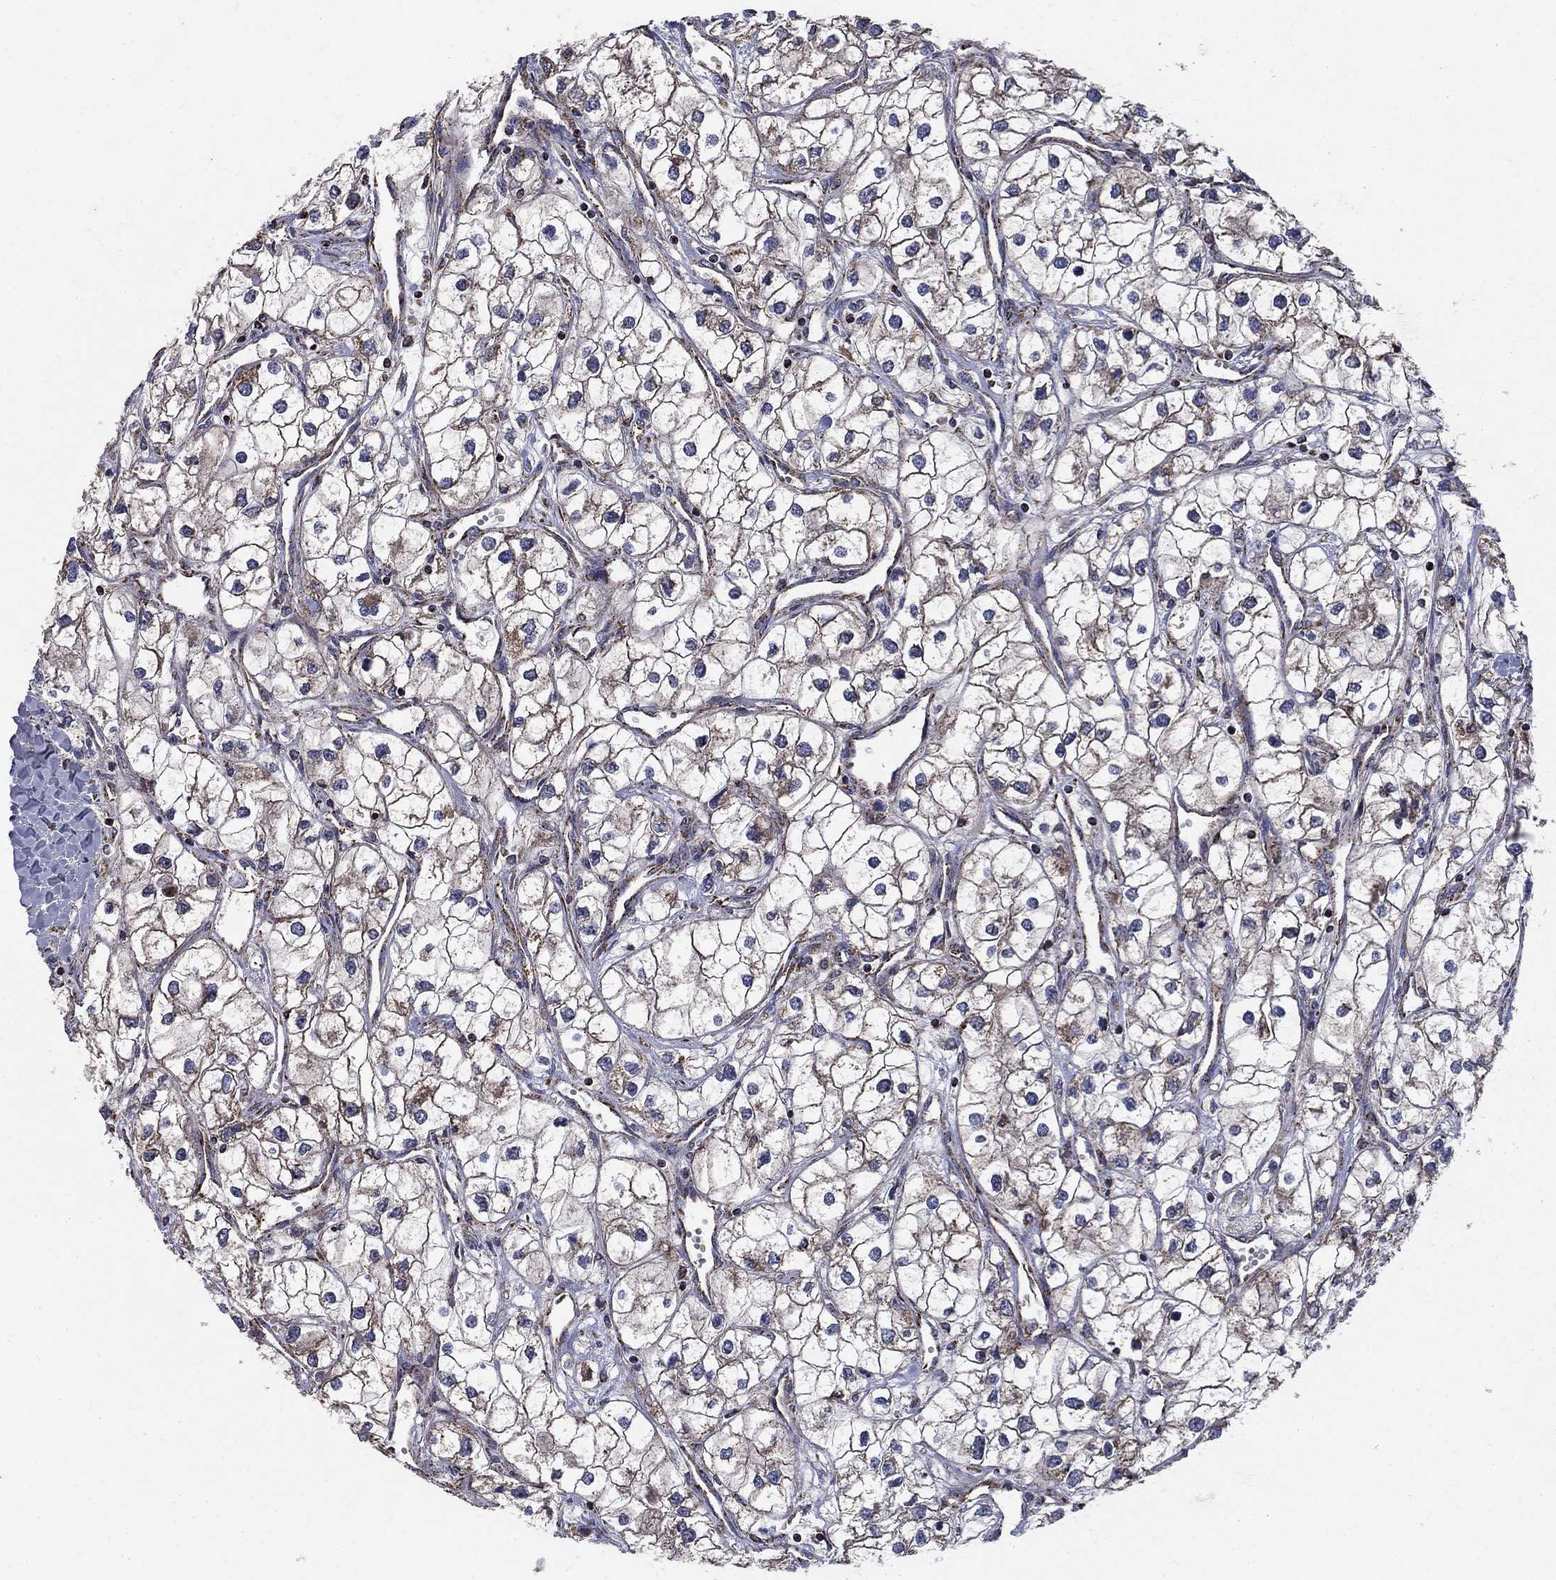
{"staining": {"intensity": "moderate", "quantity": "25%-75%", "location": "cytoplasmic/membranous"}, "tissue": "renal cancer", "cell_type": "Tumor cells", "image_type": "cancer", "snomed": [{"axis": "morphology", "description": "Adenocarcinoma, NOS"}, {"axis": "topography", "description": "Kidney"}], "caption": "The micrograph shows a brown stain indicating the presence of a protein in the cytoplasmic/membranous of tumor cells in renal cancer. (Brightfield microscopy of DAB IHC at high magnification).", "gene": "NDUFS8", "patient": {"sex": "male", "age": 59}}